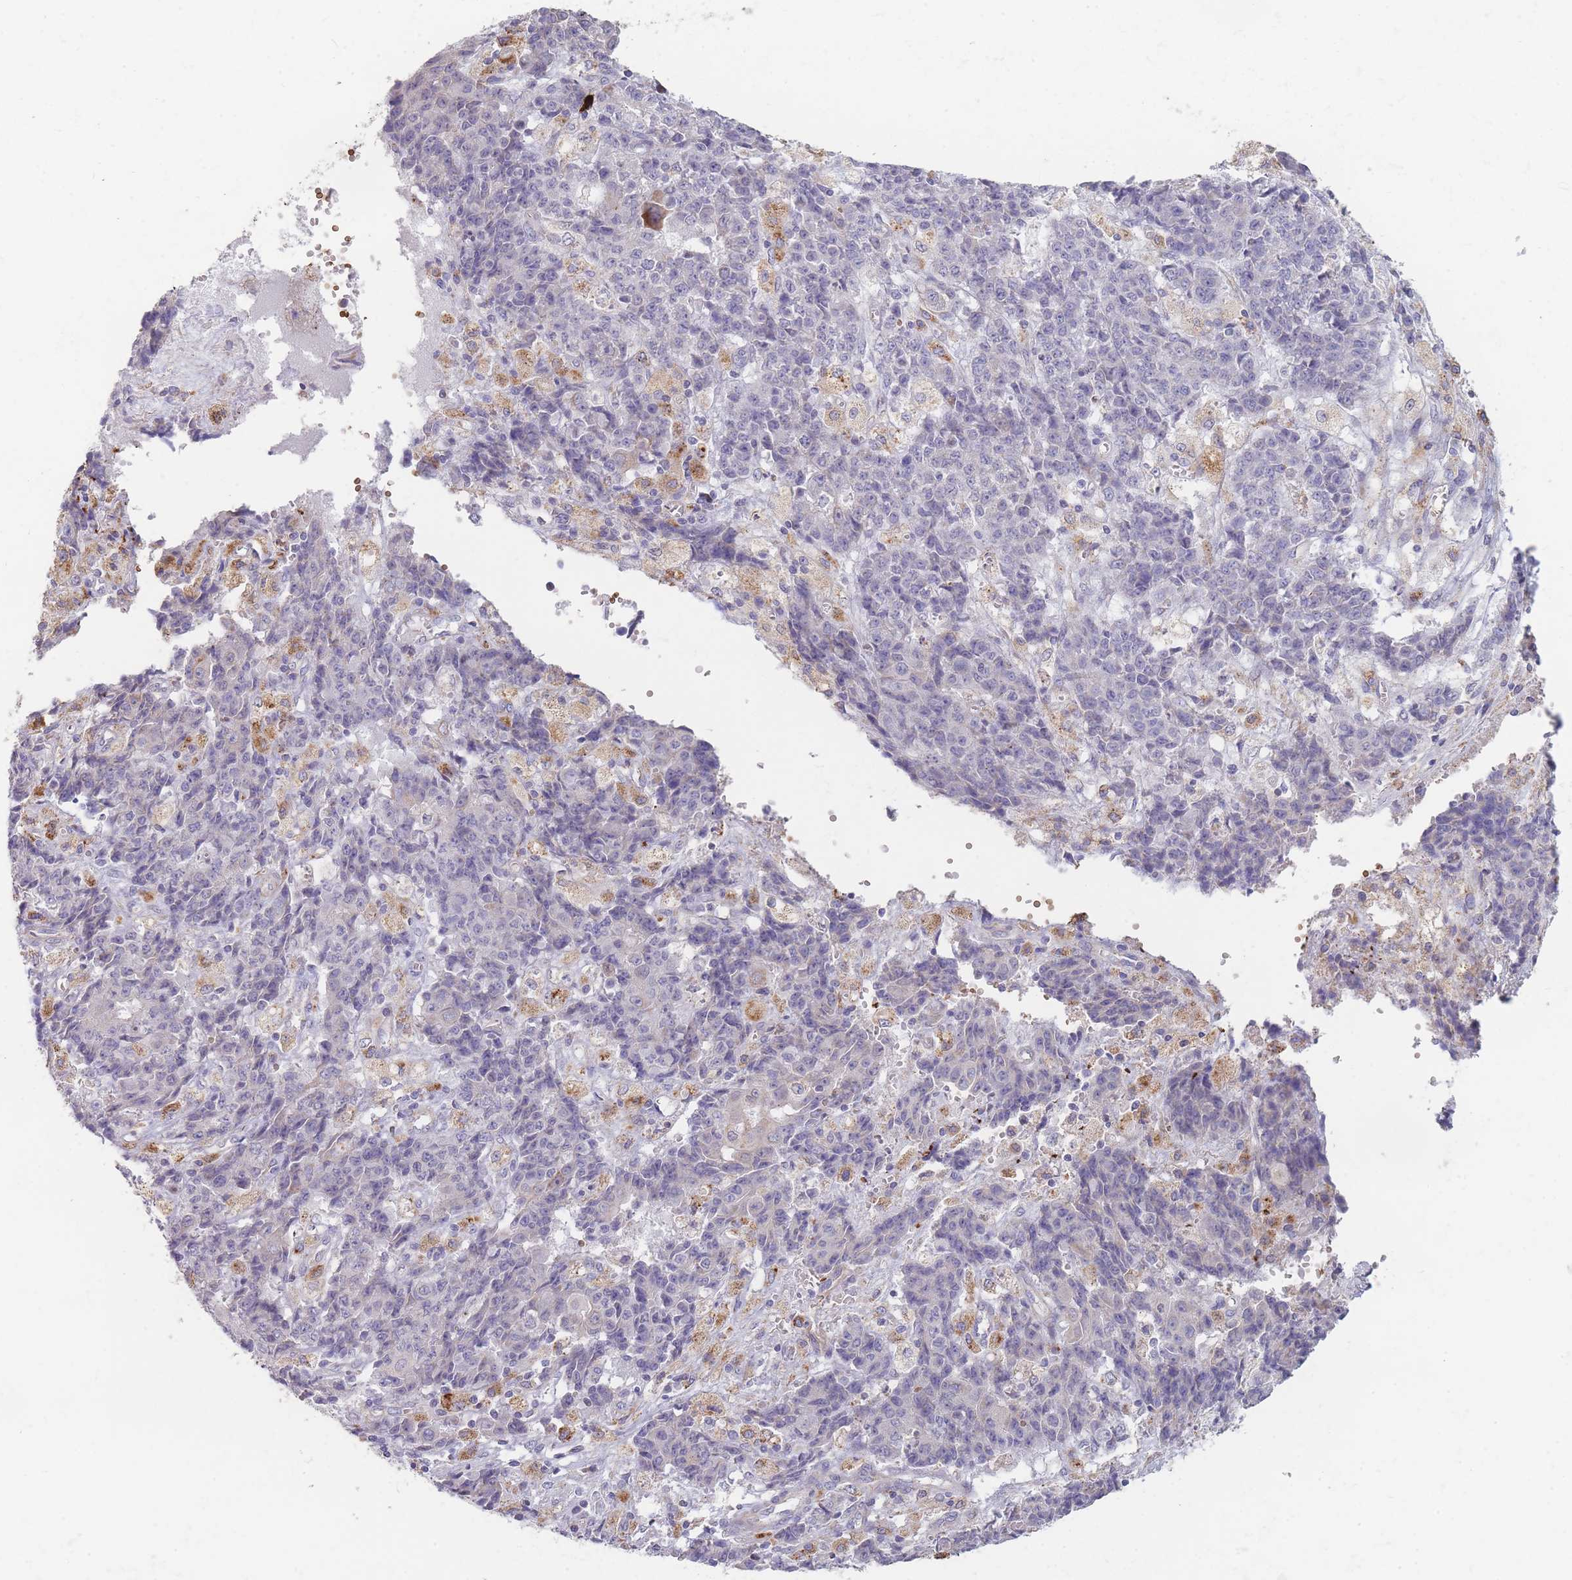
{"staining": {"intensity": "negative", "quantity": "none", "location": "none"}, "tissue": "ovarian cancer", "cell_type": "Tumor cells", "image_type": "cancer", "snomed": [{"axis": "morphology", "description": "Carcinoma, endometroid"}, {"axis": "topography", "description": "Ovary"}], "caption": "DAB immunohistochemical staining of human ovarian endometroid carcinoma displays no significant staining in tumor cells. (DAB (3,3'-diaminobenzidine) IHC with hematoxylin counter stain).", "gene": "SMPD4", "patient": {"sex": "female", "age": 42}}